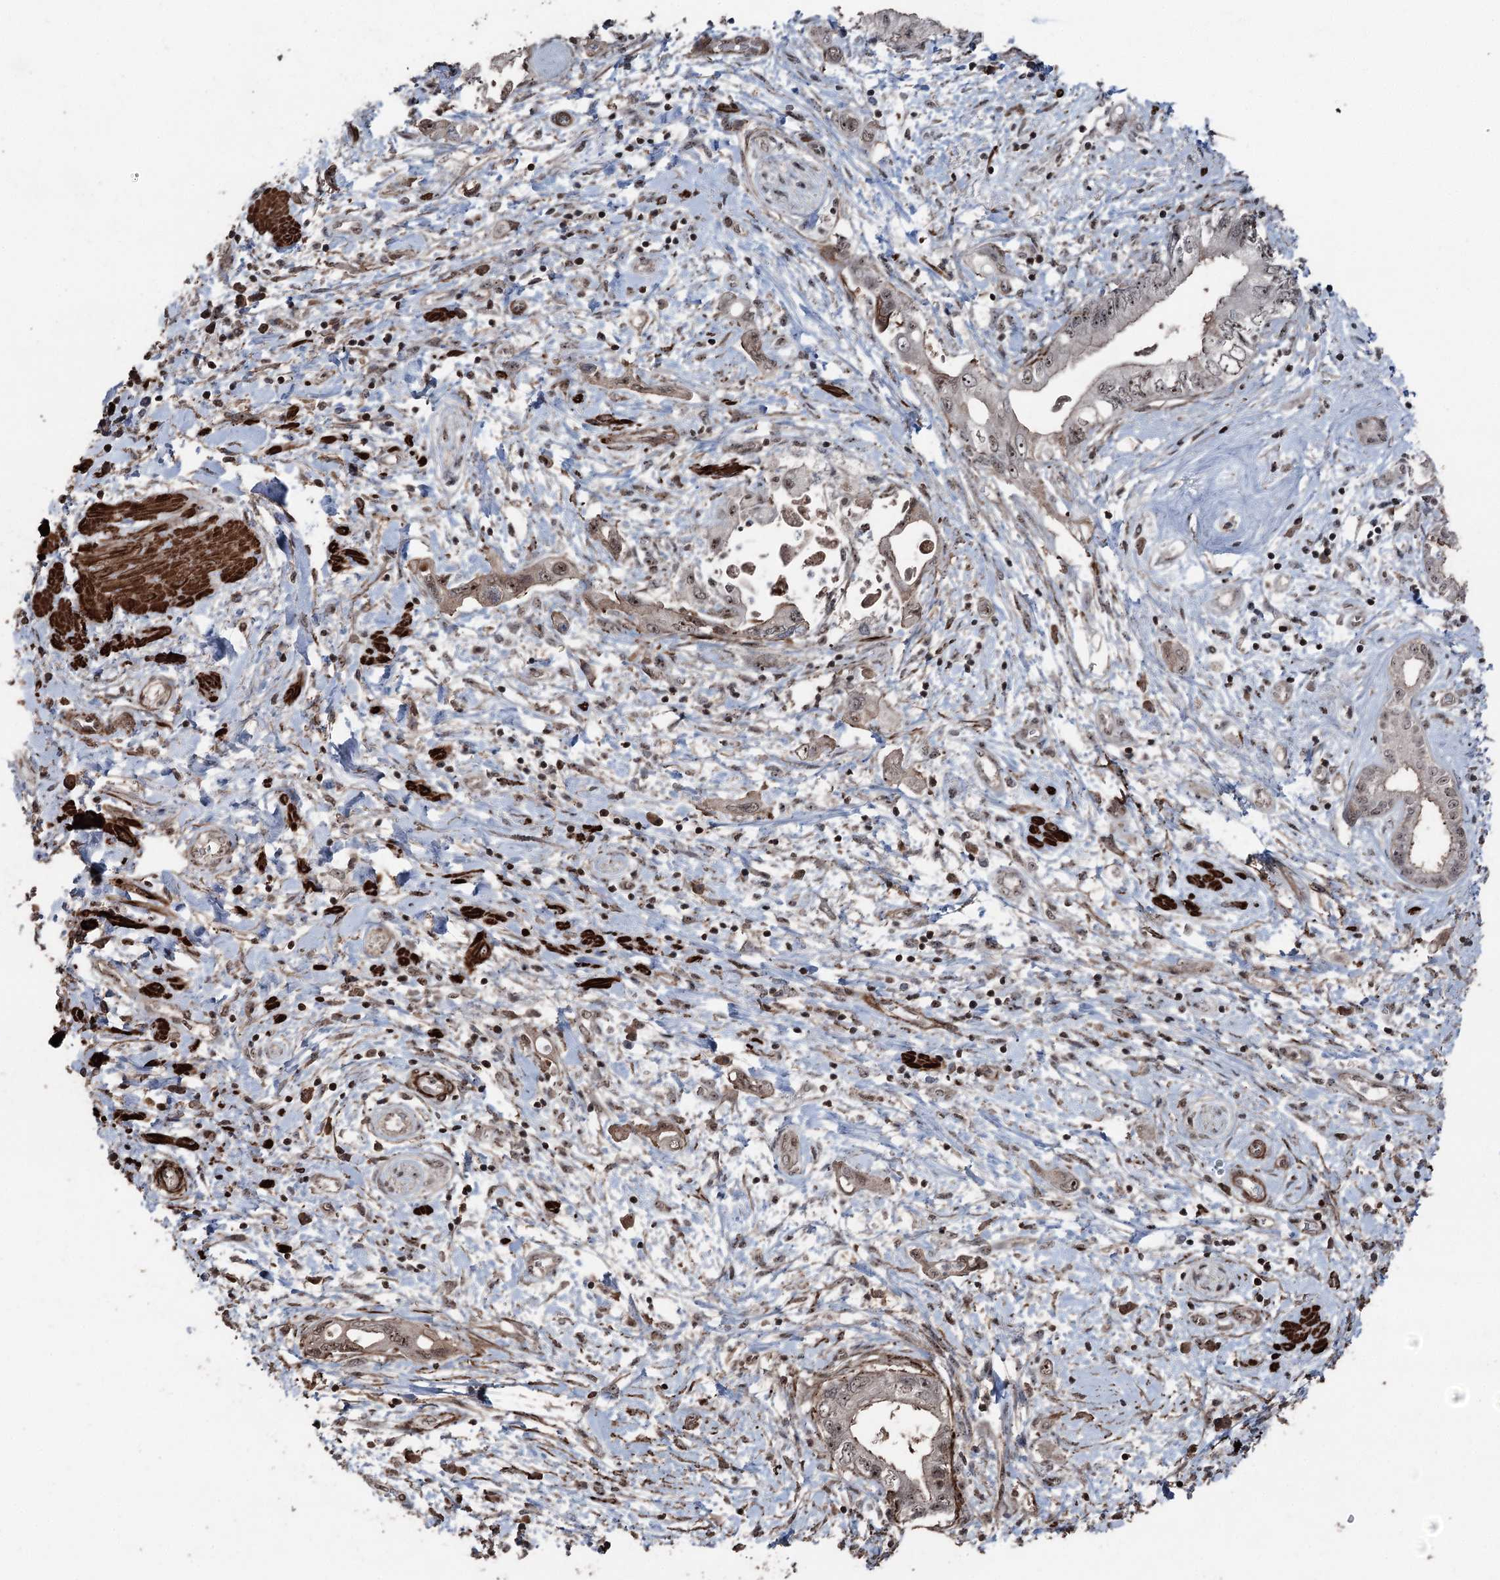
{"staining": {"intensity": "weak", "quantity": "25%-75%", "location": "nuclear"}, "tissue": "pancreatic cancer", "cell_type": "Tumor cells", "image_type": "cancer", "snomed": [{"axis": "morphology", "description": "Adenocarcinoma, NOS"}, {"axis": "topography", "description": "Pancreas"}], "caption": "Pancreatic adenocarcinoma tissue reveals weak nuclear expression in approximately 25%-75% of tumor cells, visualized by immunohistochemistry.", "gene": "CCDC82", "patient": {"sex": "female", "age": 73}}